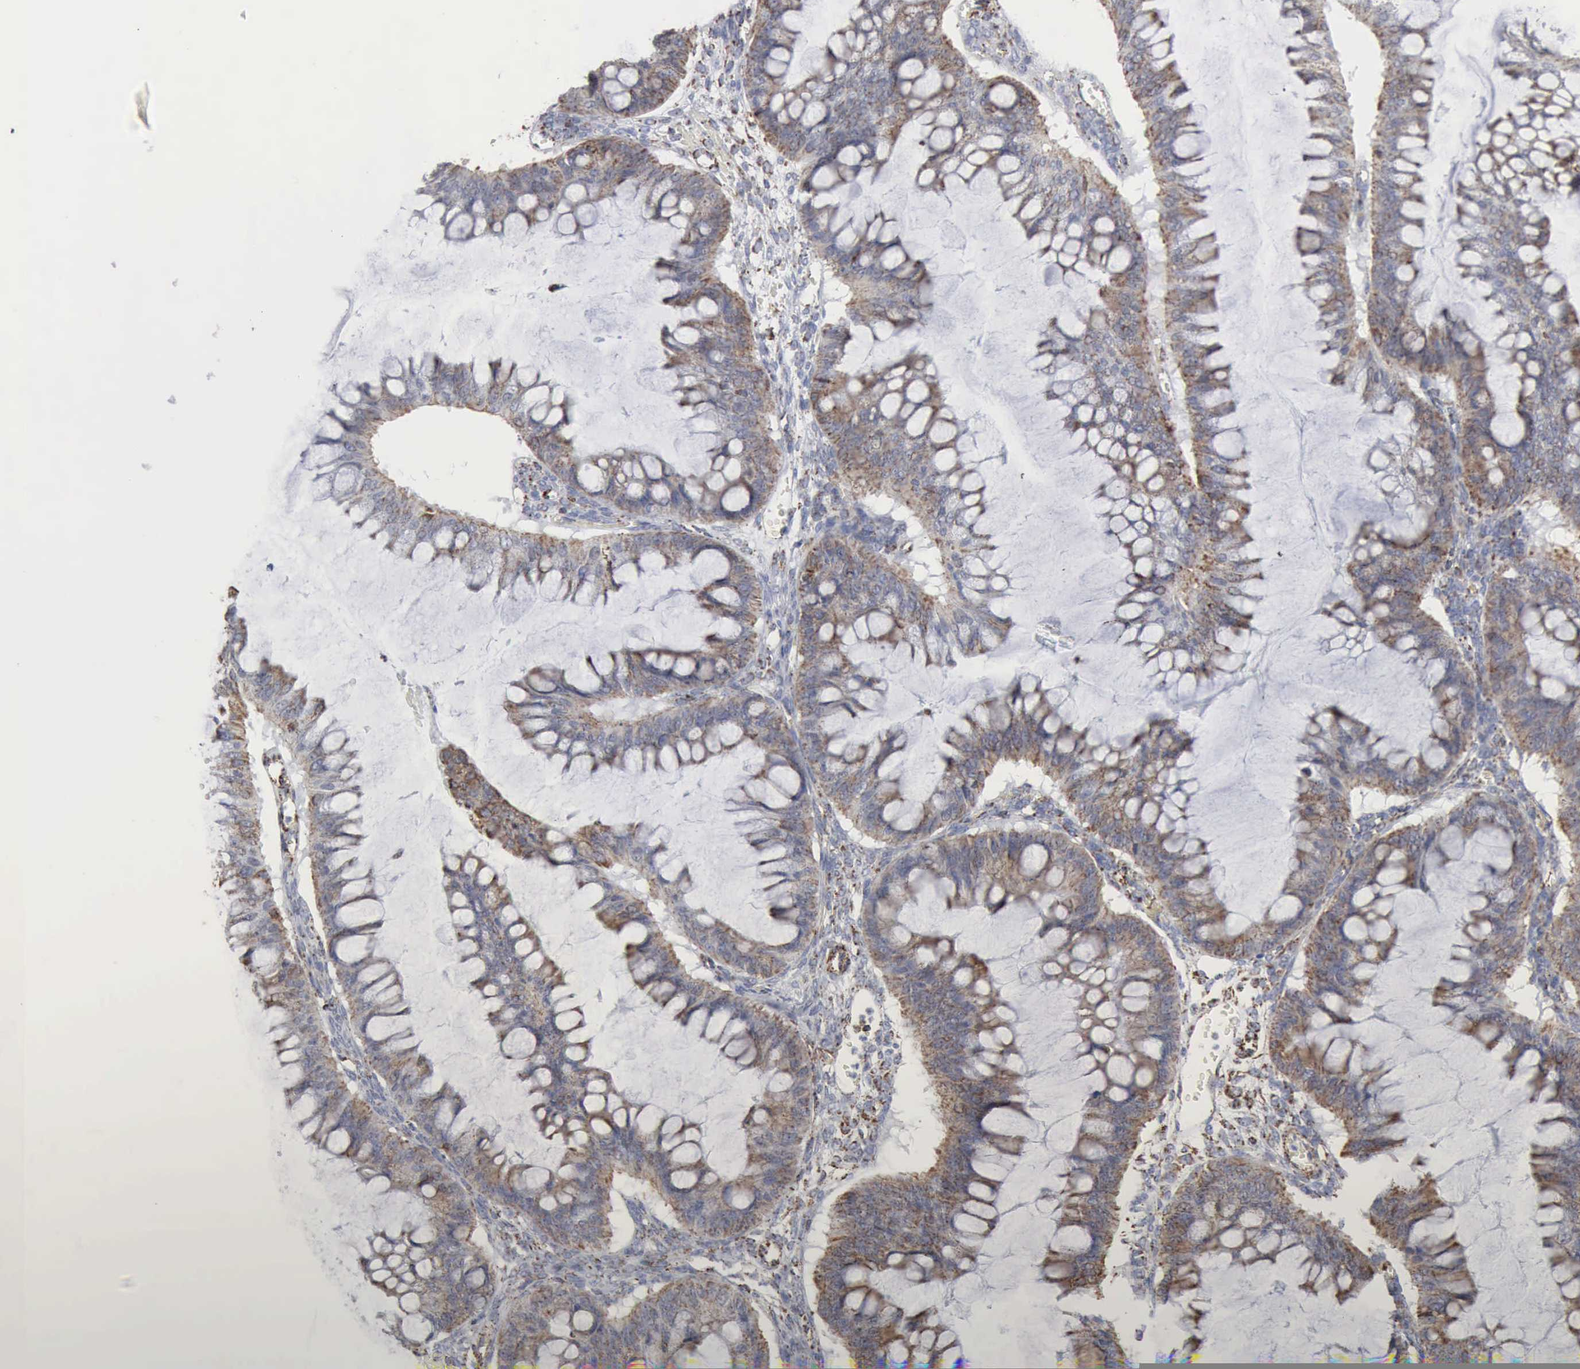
{"staining": {"intensity": "moderate", "quantity": "25%-75%", "location": "cytoplasmic/membranous"}, "tissue": "ovarian cancer", "cell_type": "Tumor cells", "image_type": "cancer", "snomed": [{"axis": "morphology", "description": "Cystadenocarcinoma, mucinous, NOS"}, {"axis": "topography", "description": "Ovary"}], "caption": "This photomicrograph reveals mucinous cystadenocarcinoma (ovarian) stained with IHC to label a protein in brown. The cytoplasmic/membranous of tumor cells show moderate positivity for the protein. Nuclei are counter-stained blue.", "gene": "ACO2", "patient": {"sex": "female", "age": 73}}